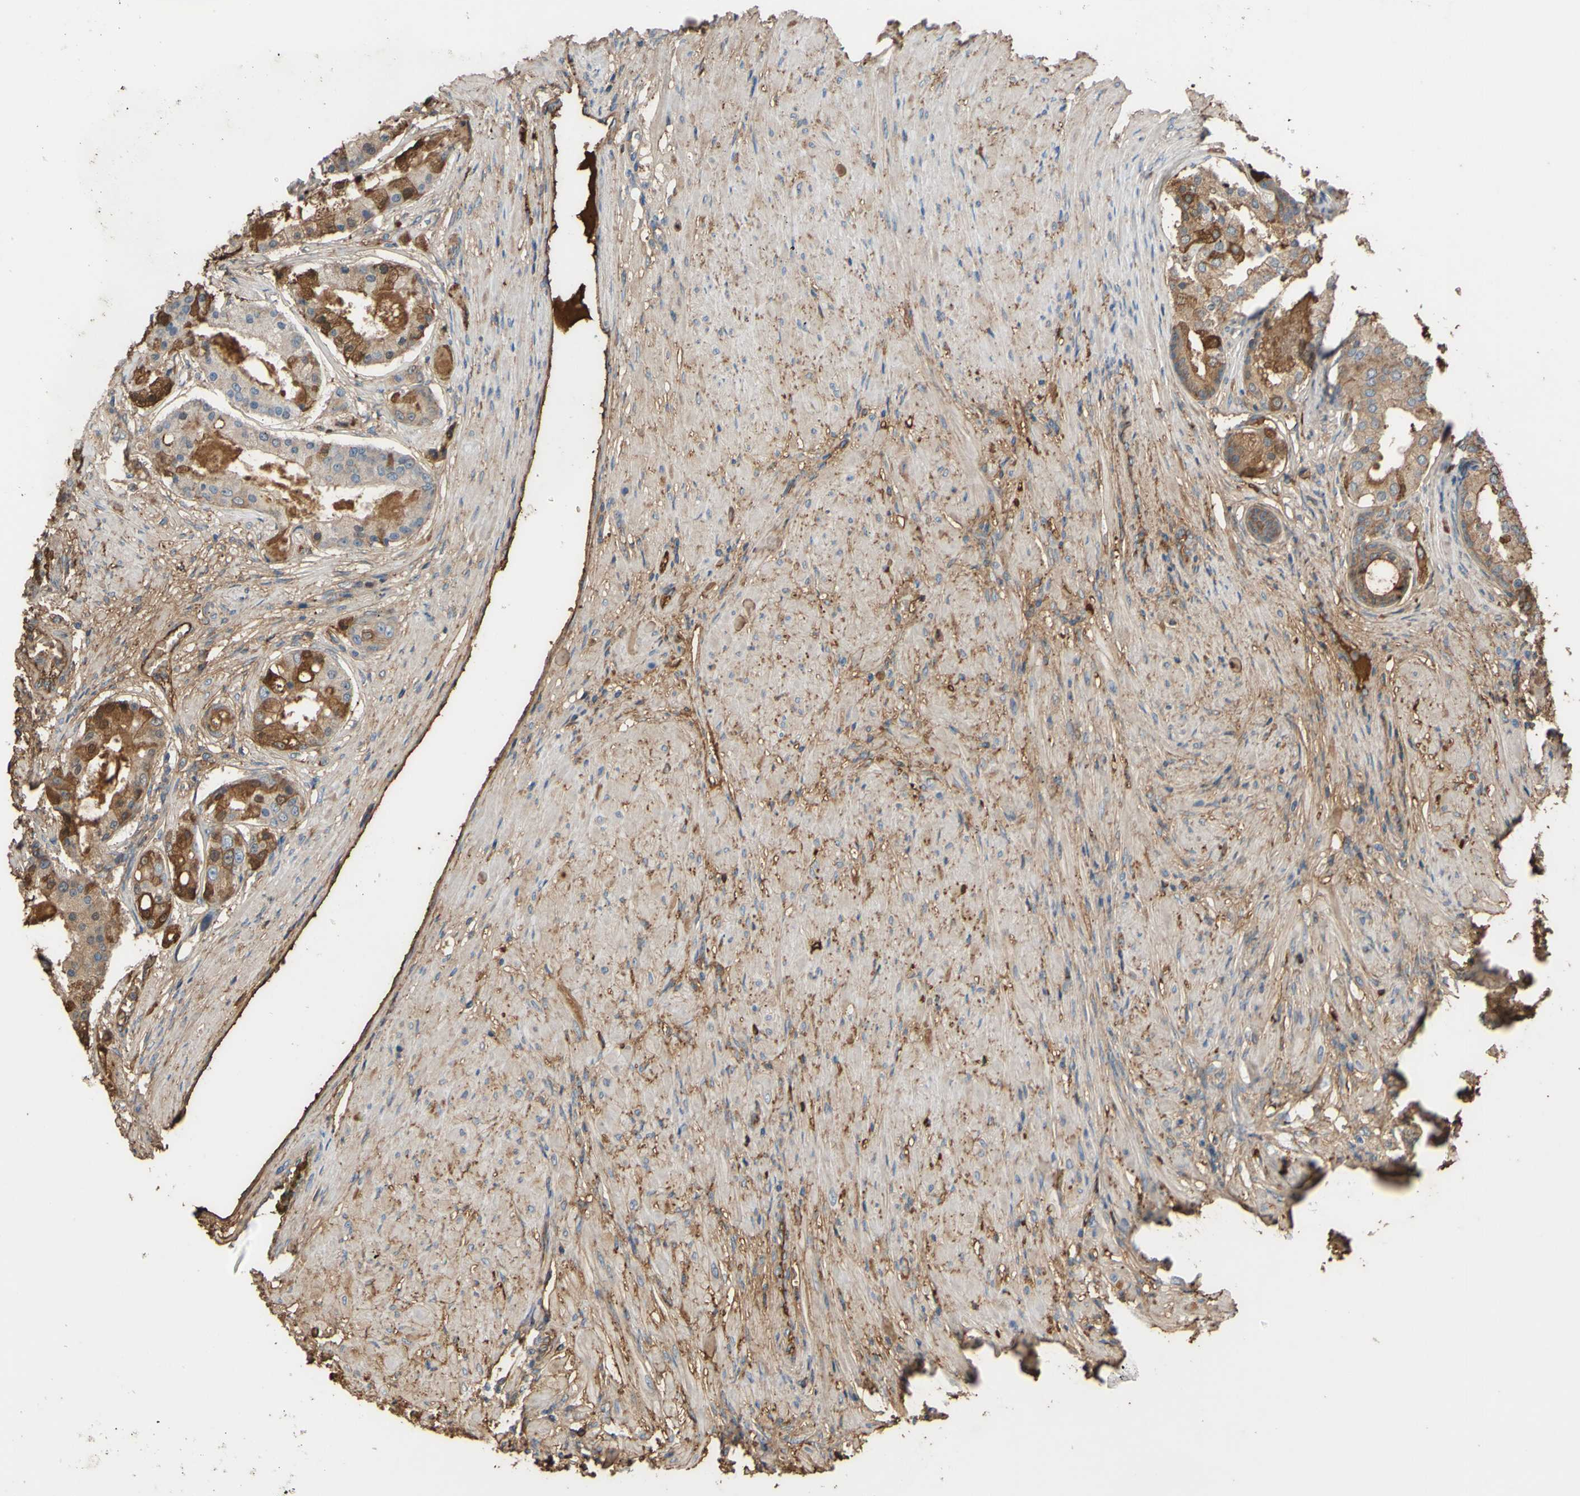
{"staining": {"intensity": "moderate", "quantity": ">75%", "location": "cytoplasmic/membranous"}, "tissue": "prostate cancer", "cell_type": "Tumor cells", "image_type": "cancer", "snomed": [{"axis": "morphology", "description": "Adenocarcinoma, High grade"}, {"axis": "topography", "description": "Prostate"}], "caption": "Human high-grade adenocarcinoma (prostate) stained with a protein marker exhibits moderate staining in tumor cells.", "gene": "PTGDS", "patient": {"sex": "male", "age": 59}}